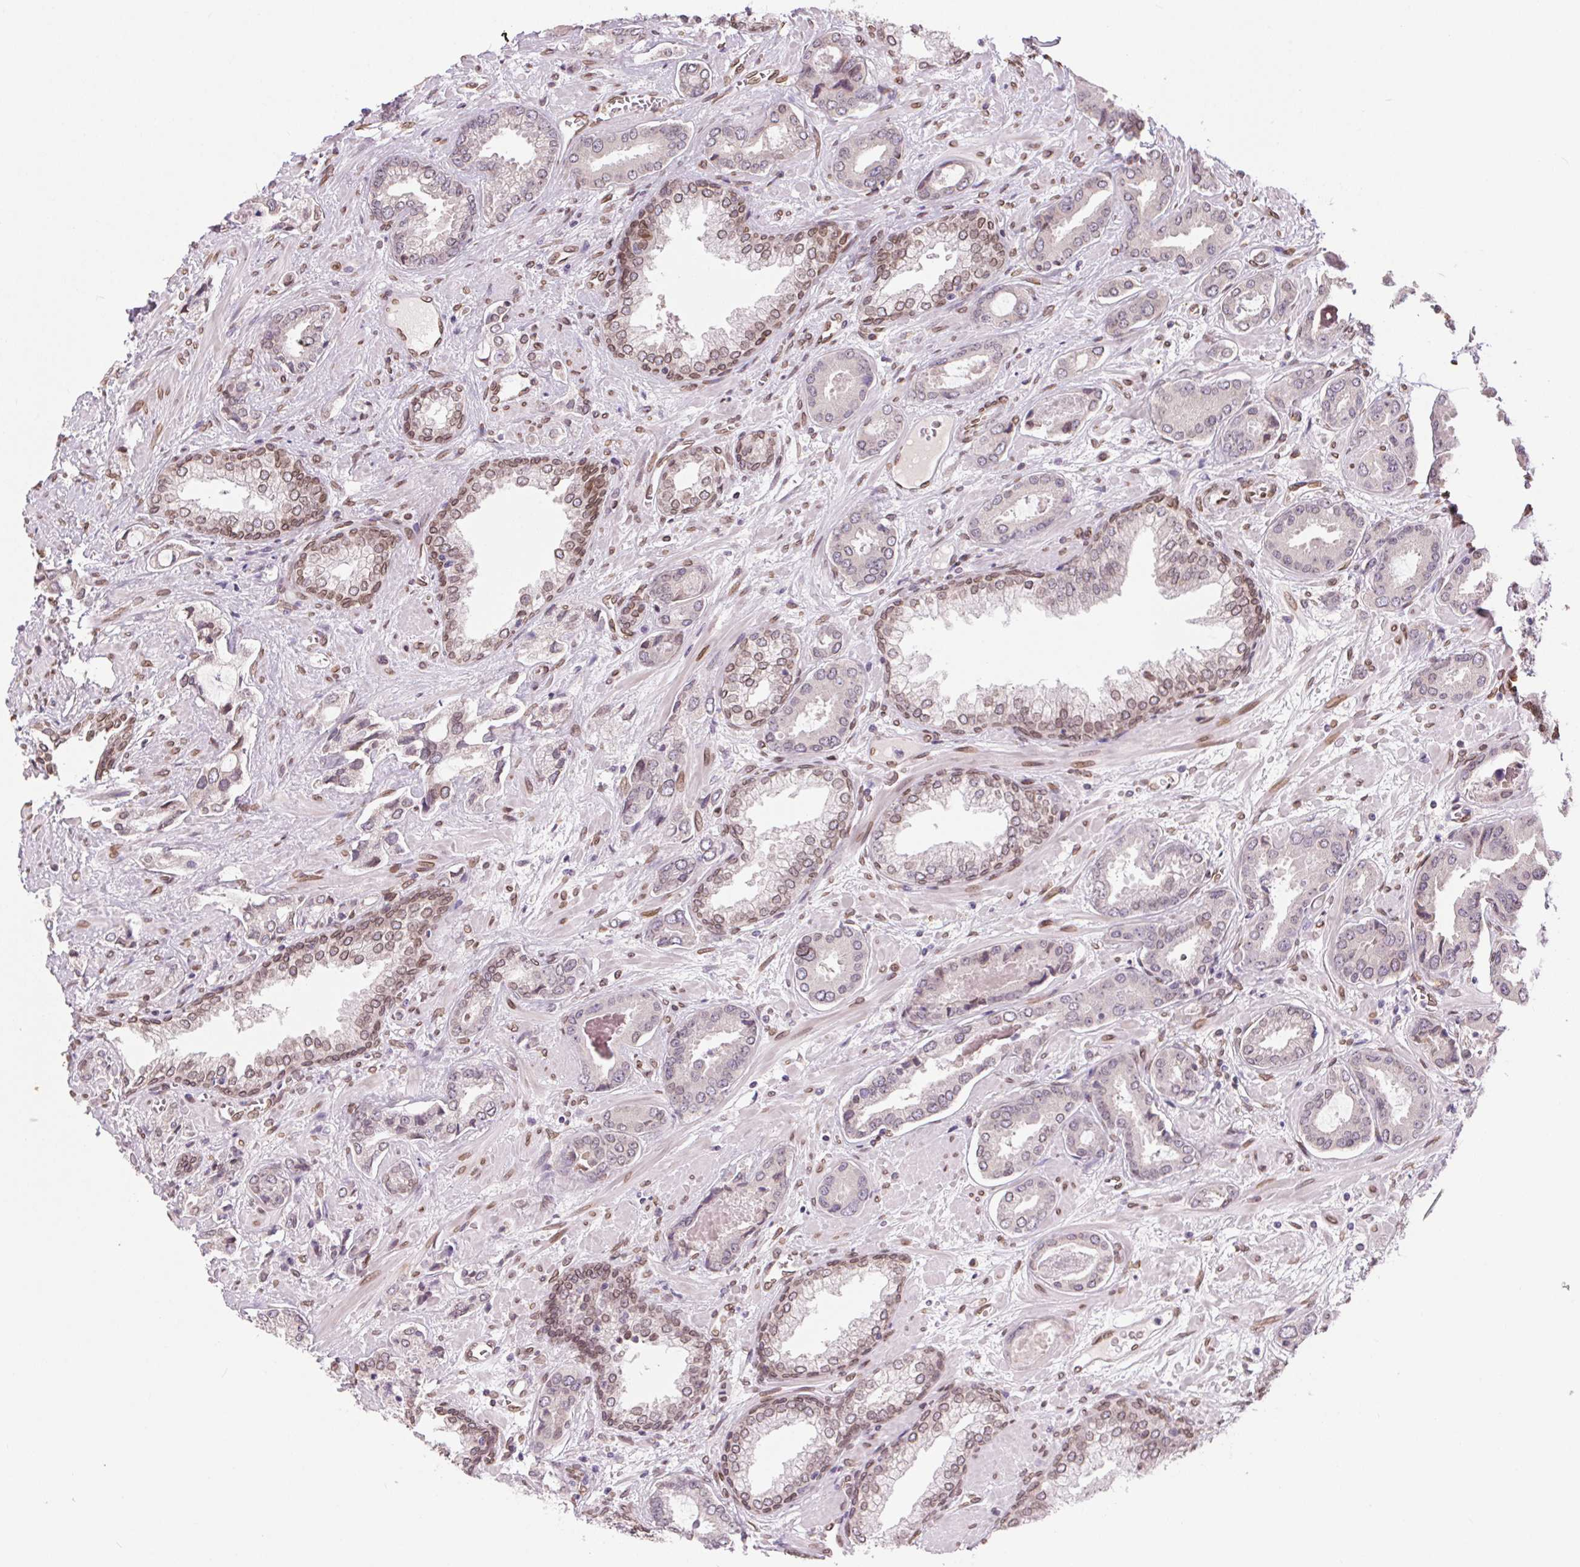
{"staining": {"intensity": "weak", "quantity": "<25%", "location": "cytoplasmic/membranous,nuclear"}, "tissue": "prostate cancer", "cell_type": "Tumor cells", "image_type": "cancer", "snomed": [{"axis": "morphology", "description": "Adenocarcinoma, Low grade"}, {"axis": "topography", "description": "Prostate"}], "caption": "Adenocarcinoma (low-grade) (prostate) stained for a protein using immunohistochemistry displays no staining tumor cells.", "gene": "TMEM175", "patient": {"sex": "male", "age": 61}}